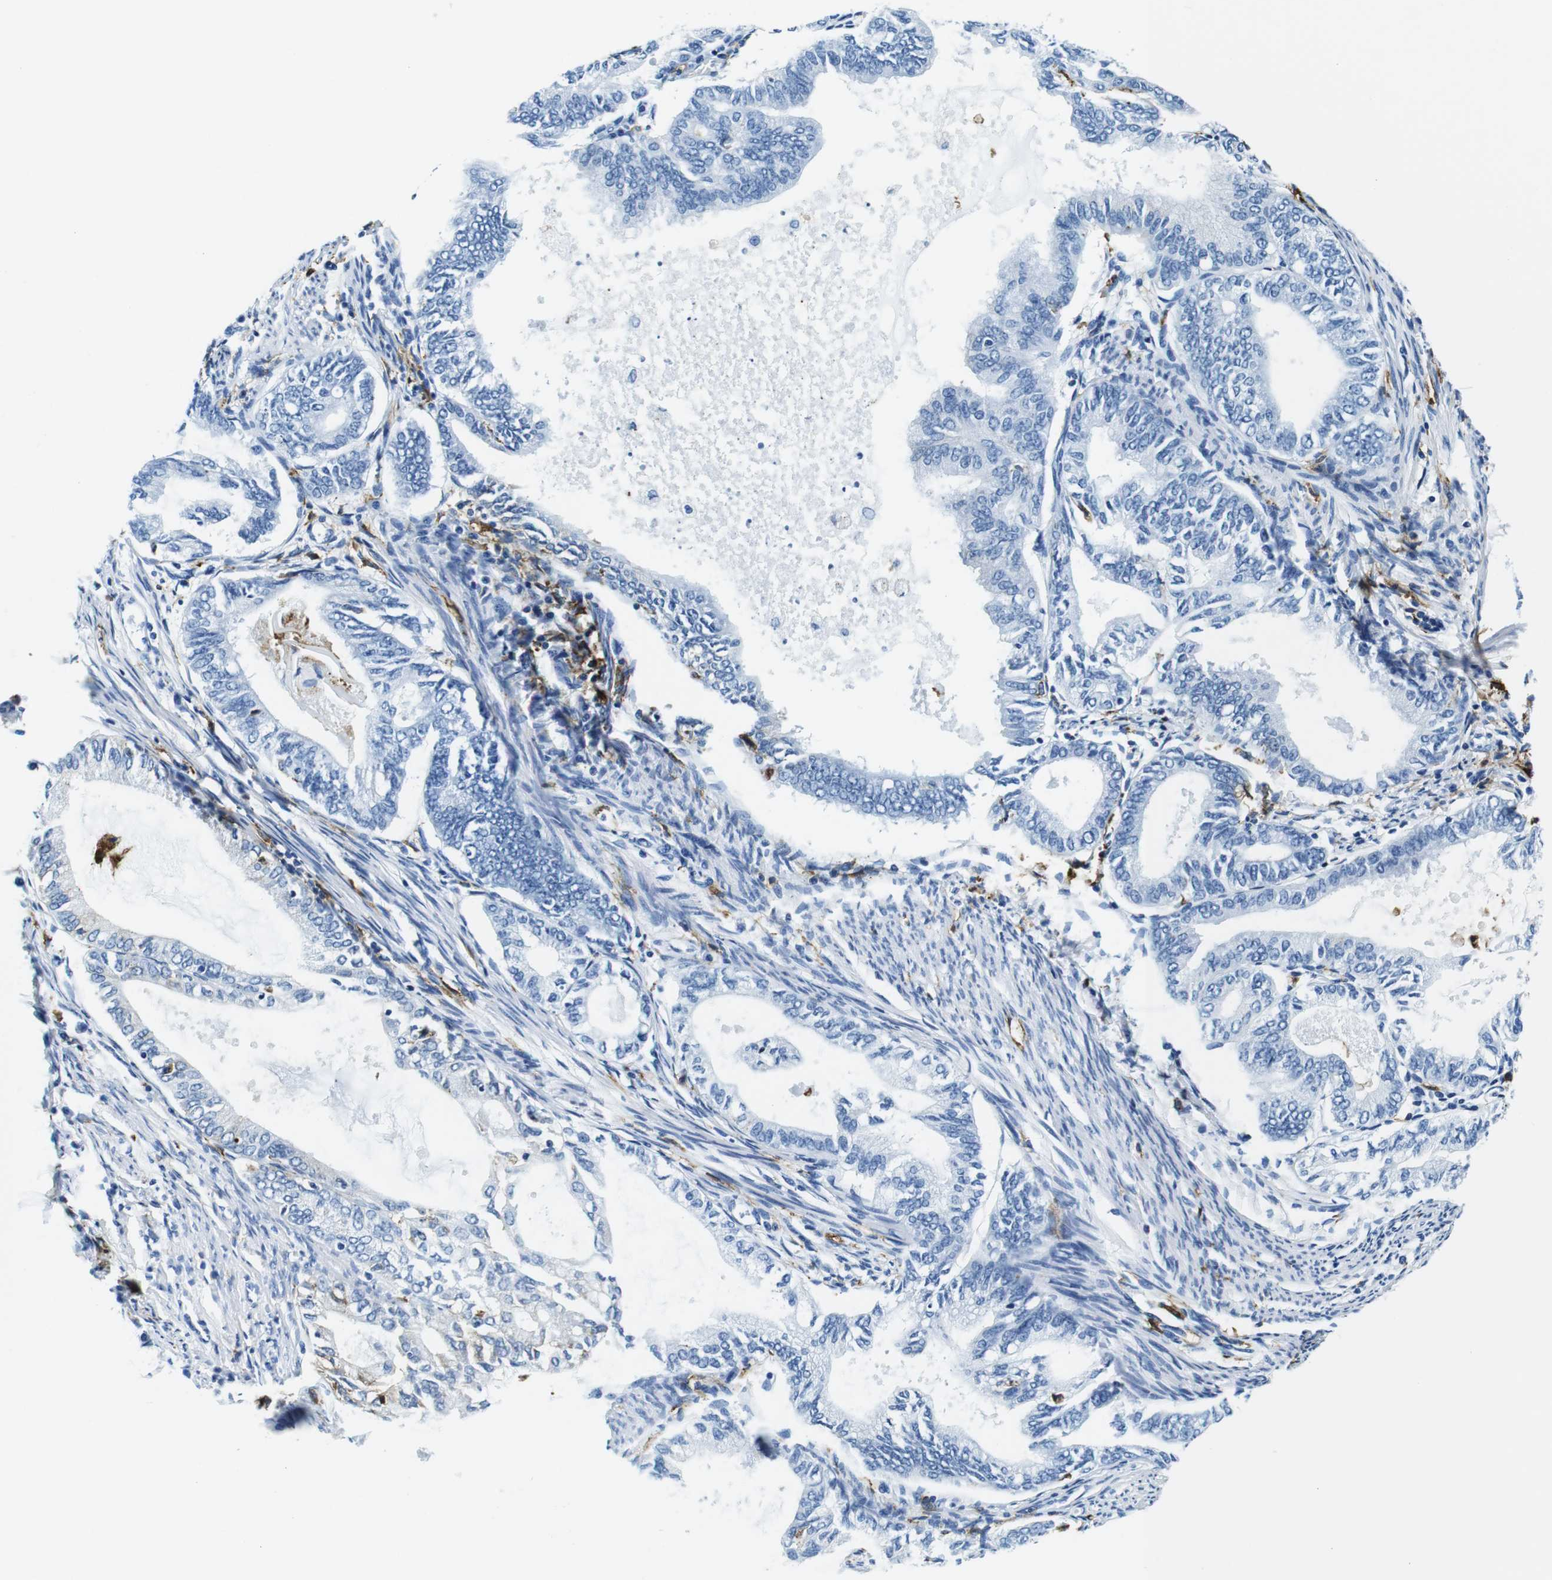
{"staining": {"intensity": "negative", "quantity": "none", "location": "none"}, "tissue": "endometrial cancer", "cell_type": "Tumor cells", "image_type": "cancer", "snomed": [{"axis": "morphology", "description": "Adenocarcinoma, NOS"}, {"axis": "topography", "description": "Endometrium"}], "caption": "This is an IHC image of human endometrial cancer (adenocarcinoma). There is no positivity in tumor cells.", "gene": "HLA-DRB1", "patient": {"sex": "female", "age": 86}}